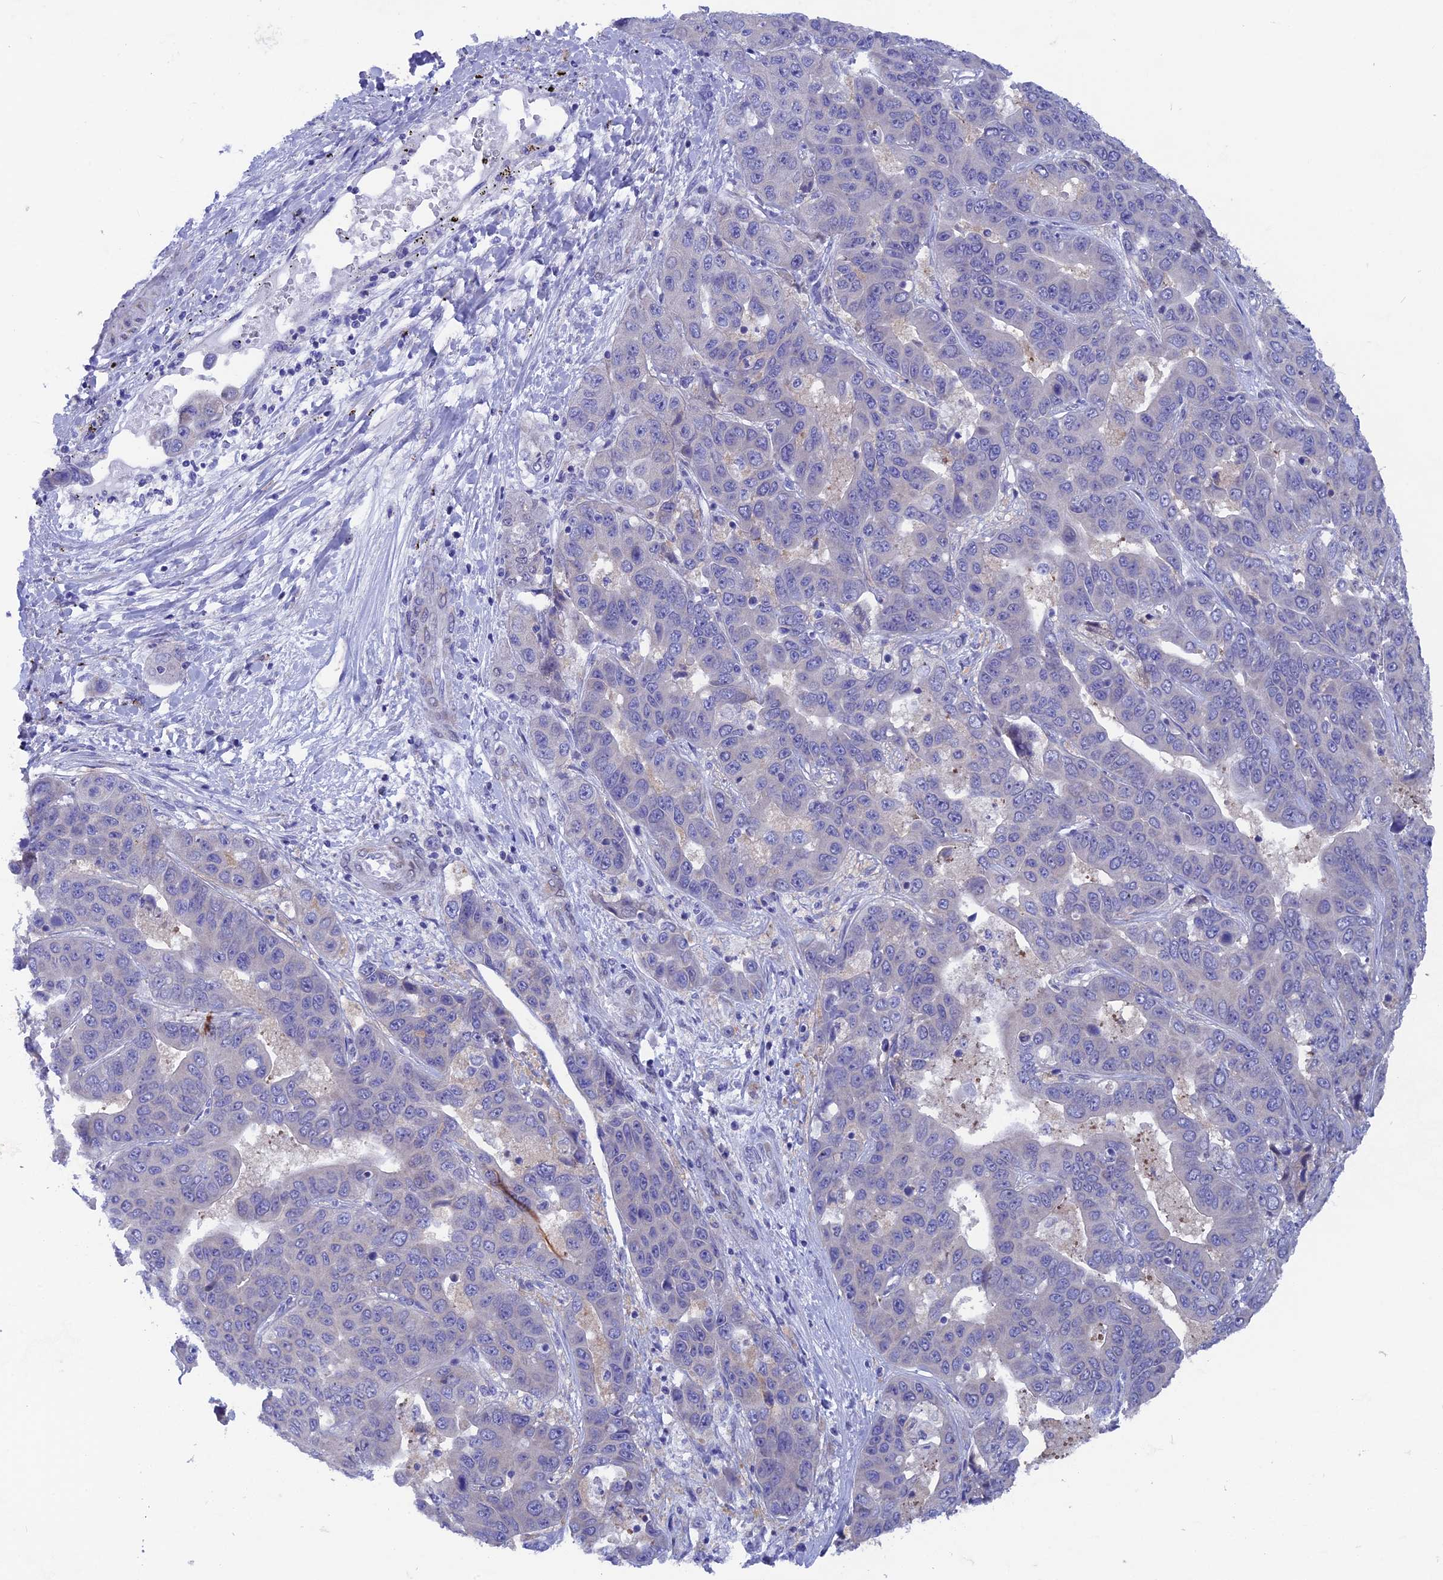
{"staining": {"intensity": "negative", "quantity": "none", "location": "none"}, "tissue": "liver cancer", "cell_type": "Tumor cells", "image_type": "cancer", "snomed": [{"axis": "morphology", "description": "Cholangiocarcinoma"}, {"axis": "topography", "description": "Liver"}], "caption": "IHC of liver cancer displays no positivity in tumor cells. The staining is performed using DAB (3,3'-diaminobenzidine) brown chromogen with nuclei counter-stained in using hematoxylin.", "gene": "AK4", "patient": {"sex": "female", "age": 52}}